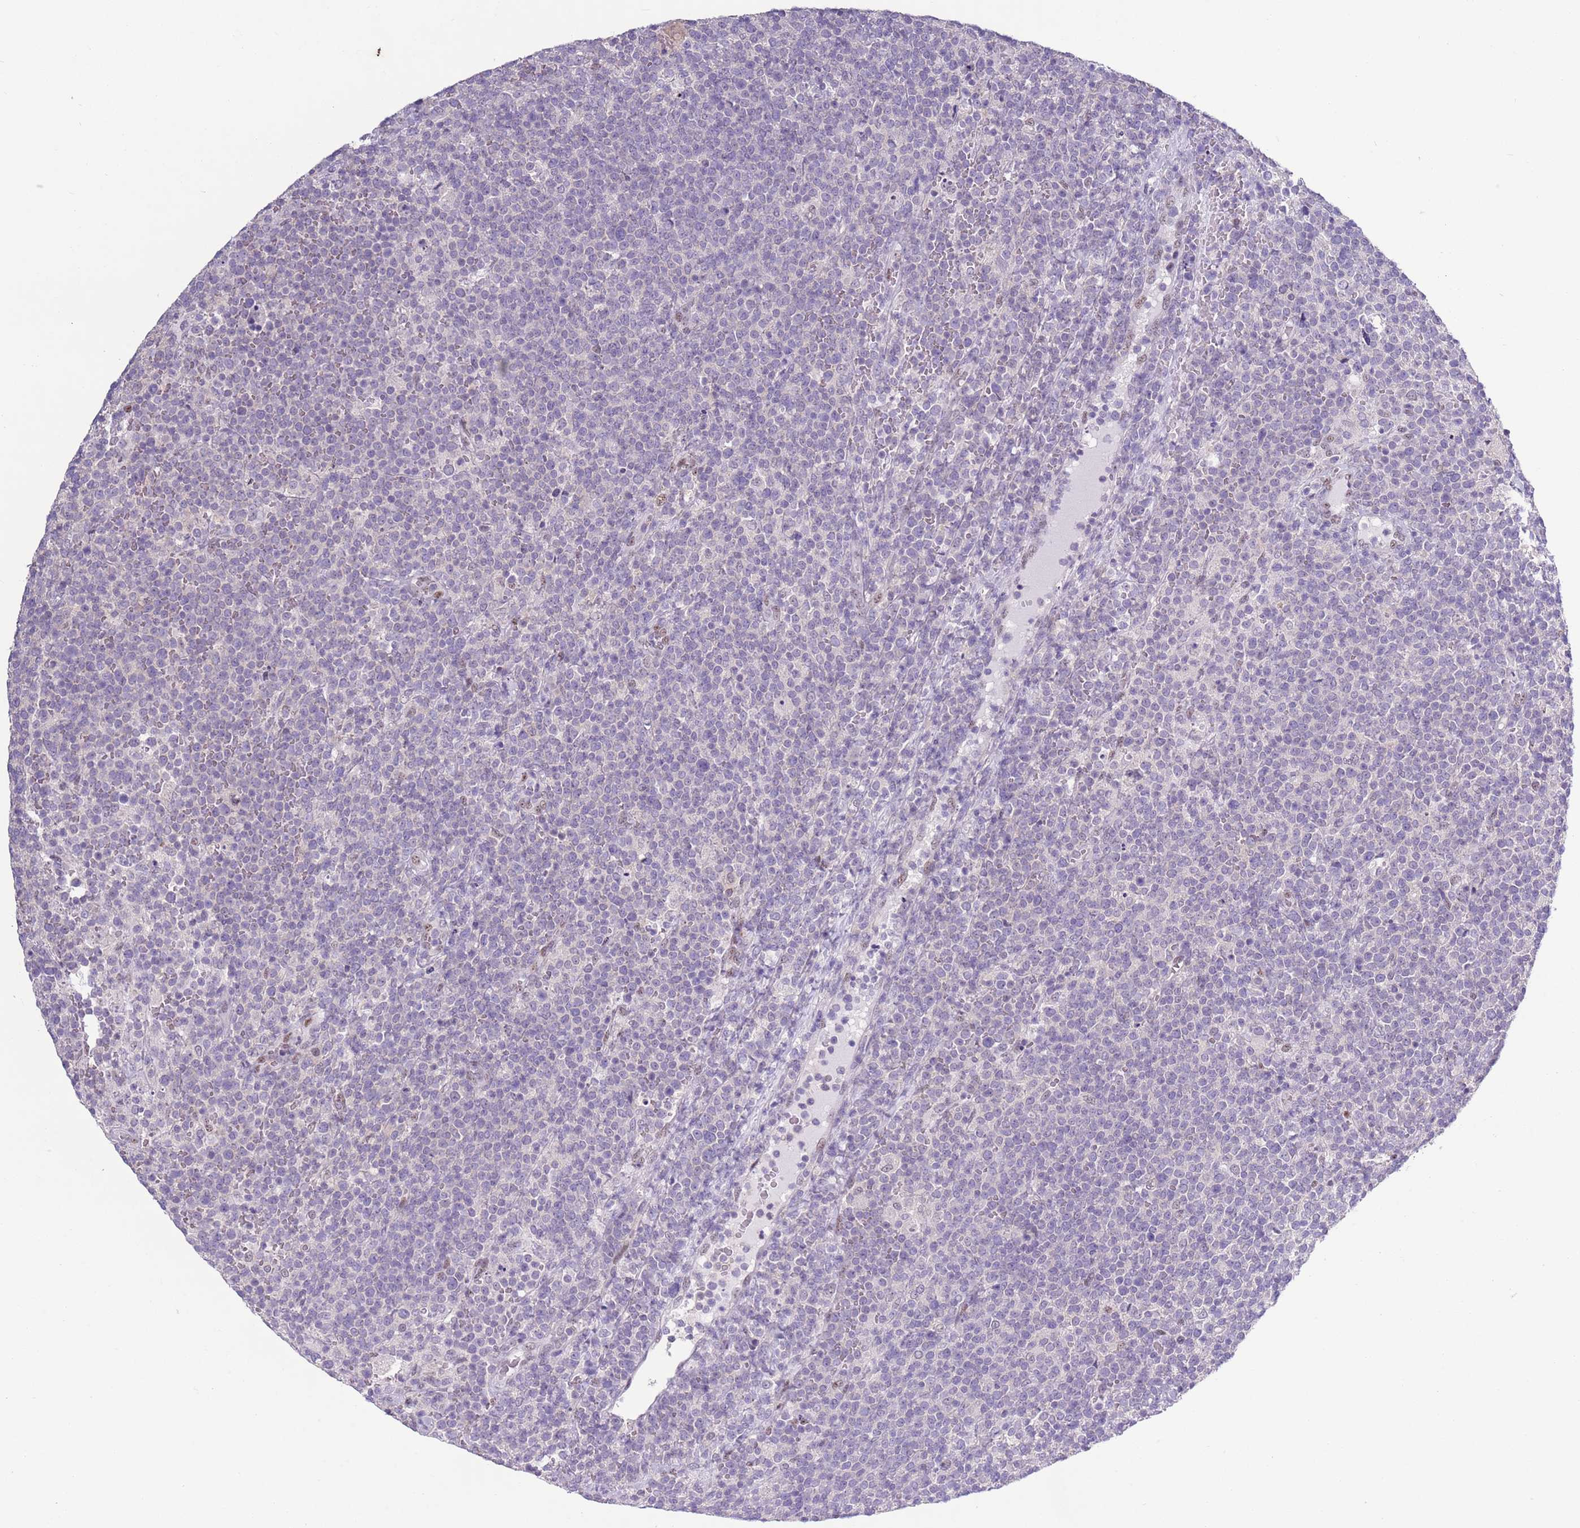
{"staining": {"intensity": "negative", "quantity": "none", "location": "none"}, "tissue": "lymphoma", "cell_type": "Tumor cells", "image_type": "cancer", "snomed": [{"axis": "morphology", "description": "Malignant lymphoma, non-Hodgkin's type, High grade"}, {"axis": "topography", "description": "Lymph node"}], "caption": "IHC of human lymphoma displays no expression in tumor cells.", "gene": "CAPN9", "patient": {"sex": "male", "age": 61}}